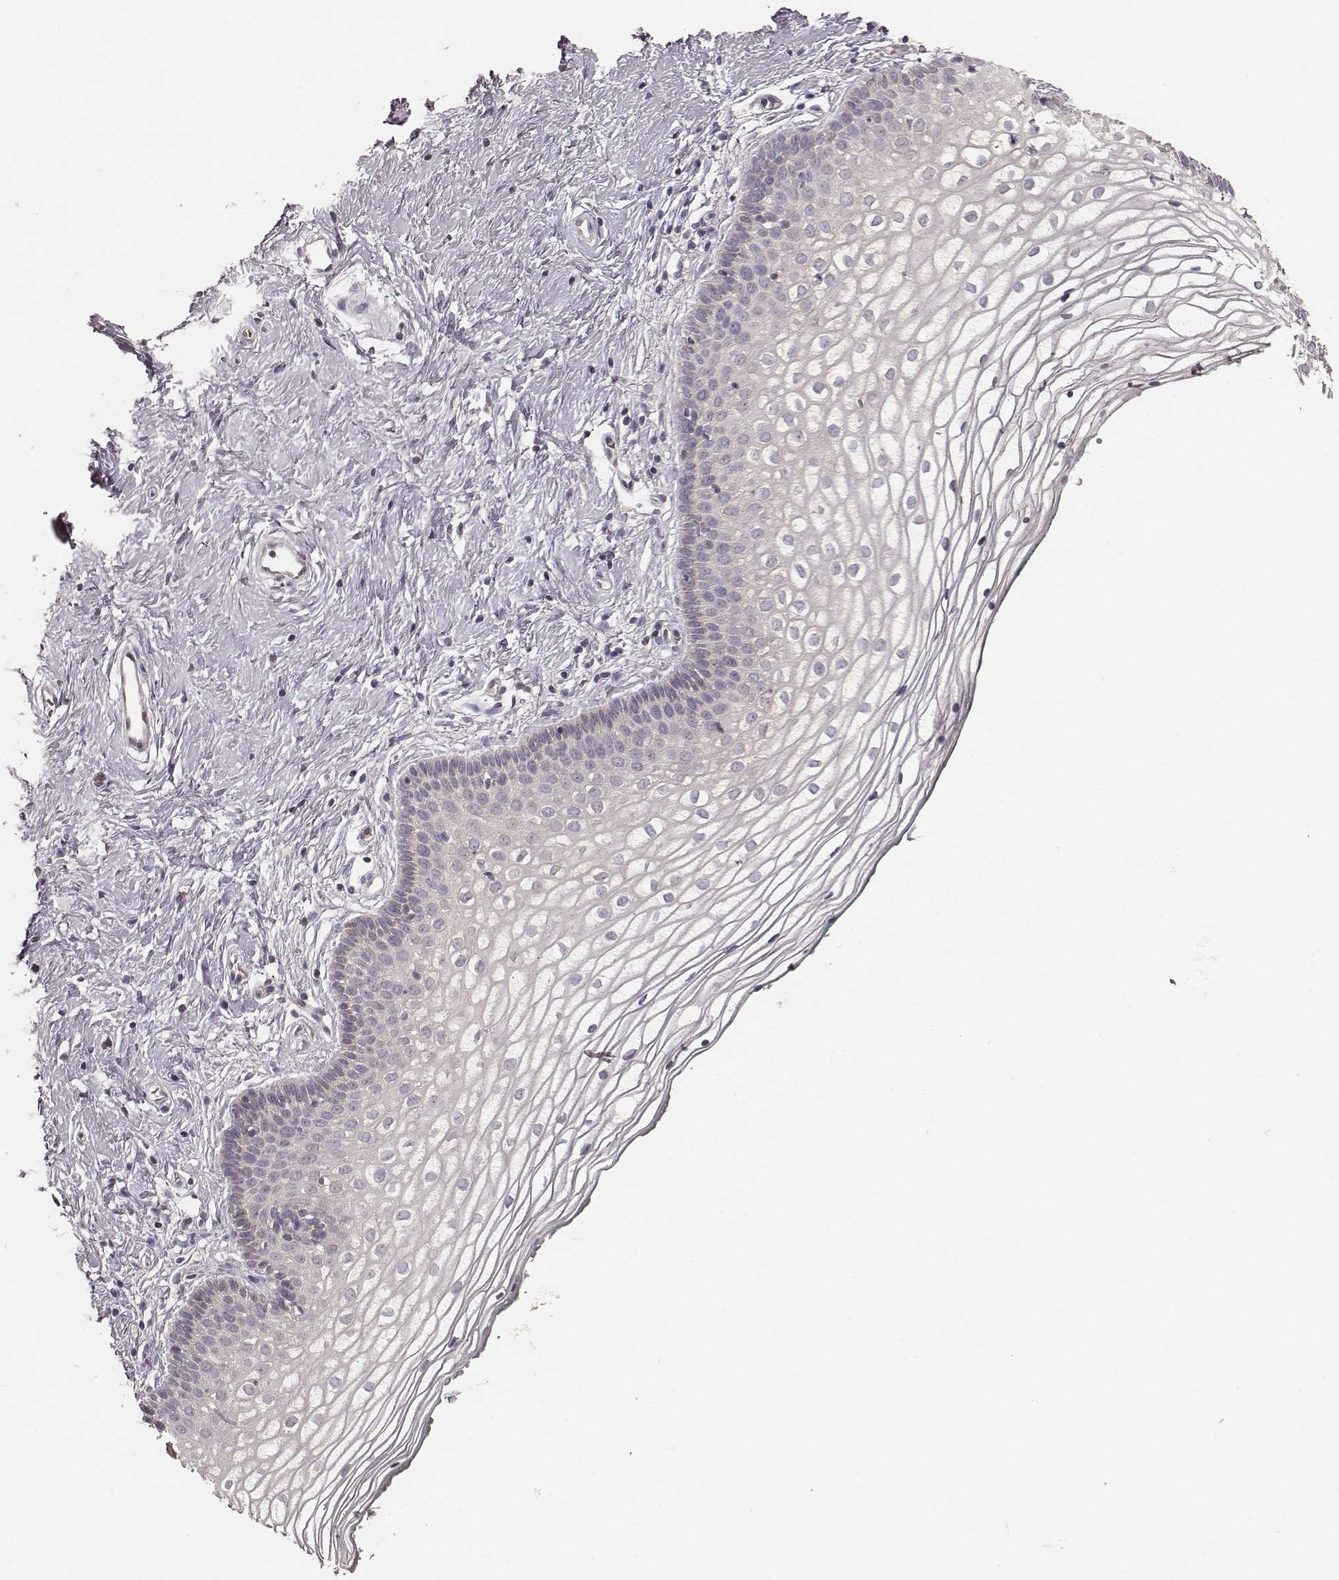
{"staining": {"intensity": "negative", "quantity": "none", "location": "none"}, "tissue": "vagina", "cell_type": "Squamous epithelial cells", "image_type": "normal", "snomed": [{"axis": "morphology", "description": "Normal tissue, NOS"}, {"axis": "topography", "description": "Vagina"}], "caption": "IHC image of normal vagina stained for a protein (brown), which displays no positivity in squamous epithelial cells.", "gene": "CARS1", "patient": {"sex": "female", "age": 36}}